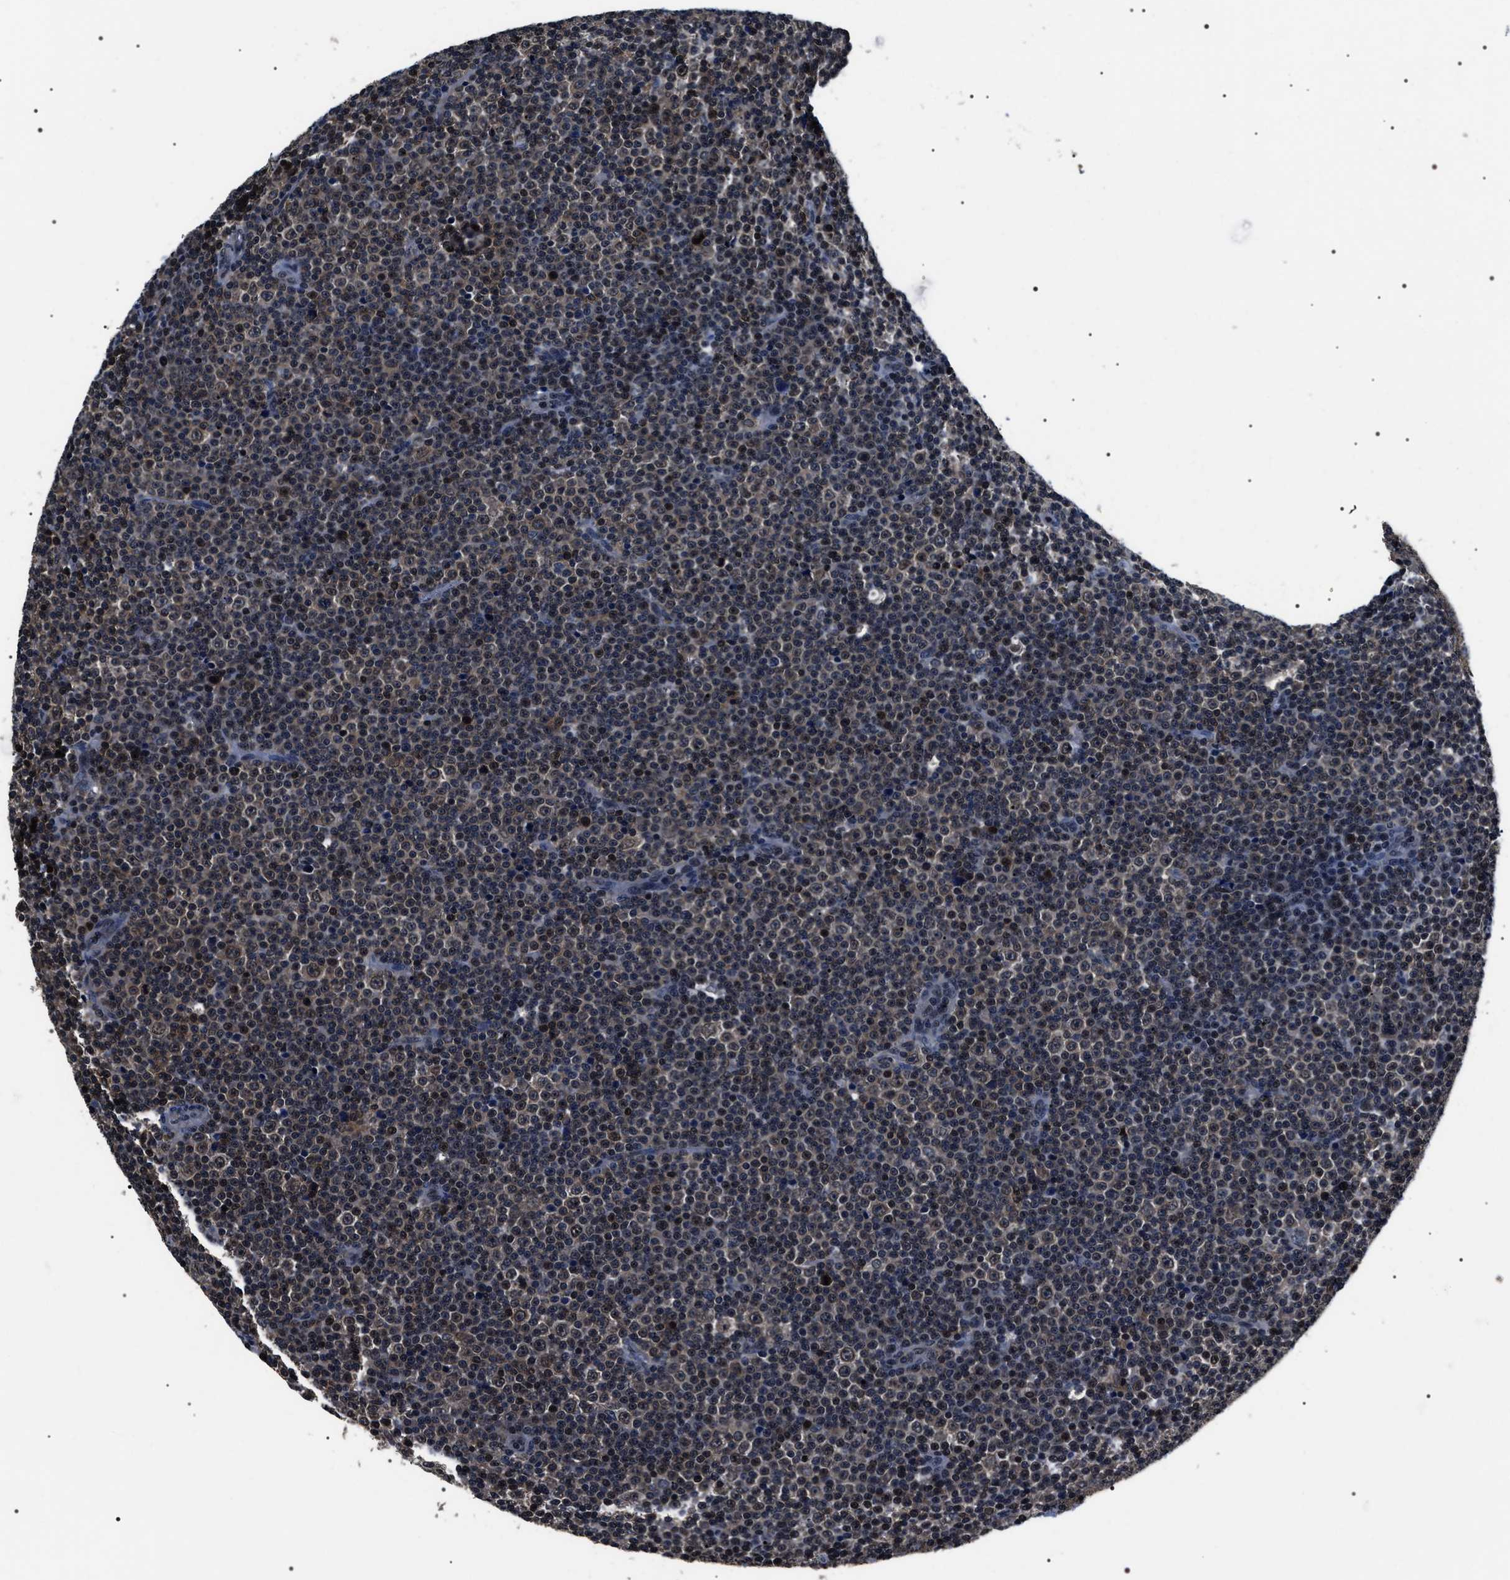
{"staining": {"intensity": "moderate", "quantity": "25%-75%", "location": "nuclear"}, "tissue": "lymphoma", "cell_type": "Tumor cells", "image_type": "cancer", "snomed": [{"axis": "morphology", "description": "Malignant lymphoma, non-Hodgkin's type, Low grade"}, {"axis": "topography", "description": "Lymph node"}], "caption": "The photomicrograph demonstrates immunohistochemical staining of low-grade malignant lymphoma, non-Hodgkin's type. There is moderate nuclear positivity is seen in approximately 25%-75% of tumor cells.", "gene": "SIPA1", "patient": {"sex": "female", "age": 67}}